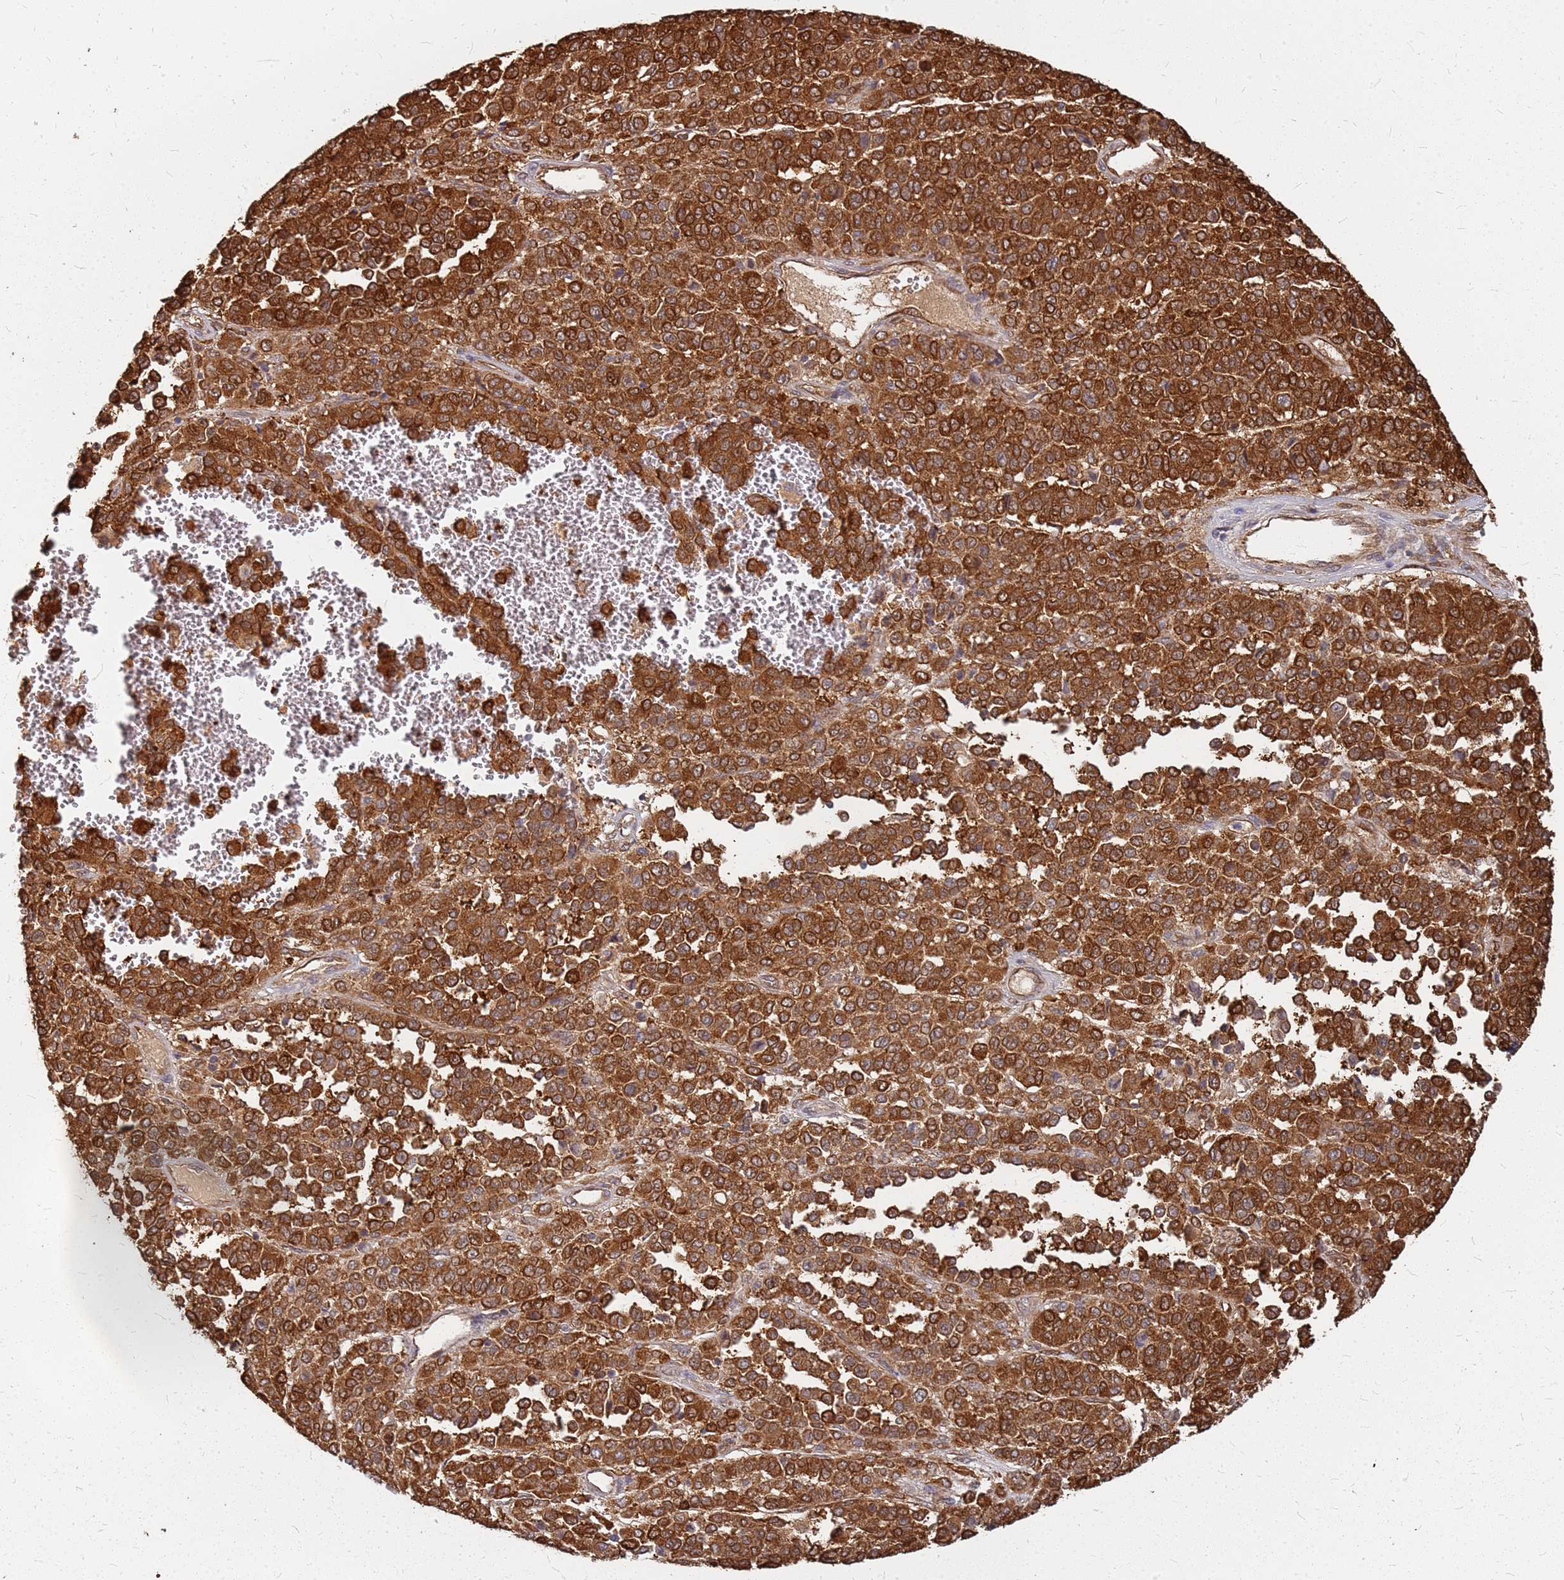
{"staining": {"intensity": "strong", "quantity": ">75%", "location": "cytoplasmic/membranous"}, "tissue": "melanoma", "cell_type": "Tumor cells", "image_type": "cancer", "snomed": [{"axis": "morphology", "description": "Malignant melanoma, Metastatic site"}, {"axis": "topography", "description": "Pancreas"}], "caption": "Strong cytoplasmic/membranous expression for a protein is present in approximately >75% of tumor cells of melanoma using IHC.", "gene": "HDX", "patient": {"sex": "female", "age": 30}}